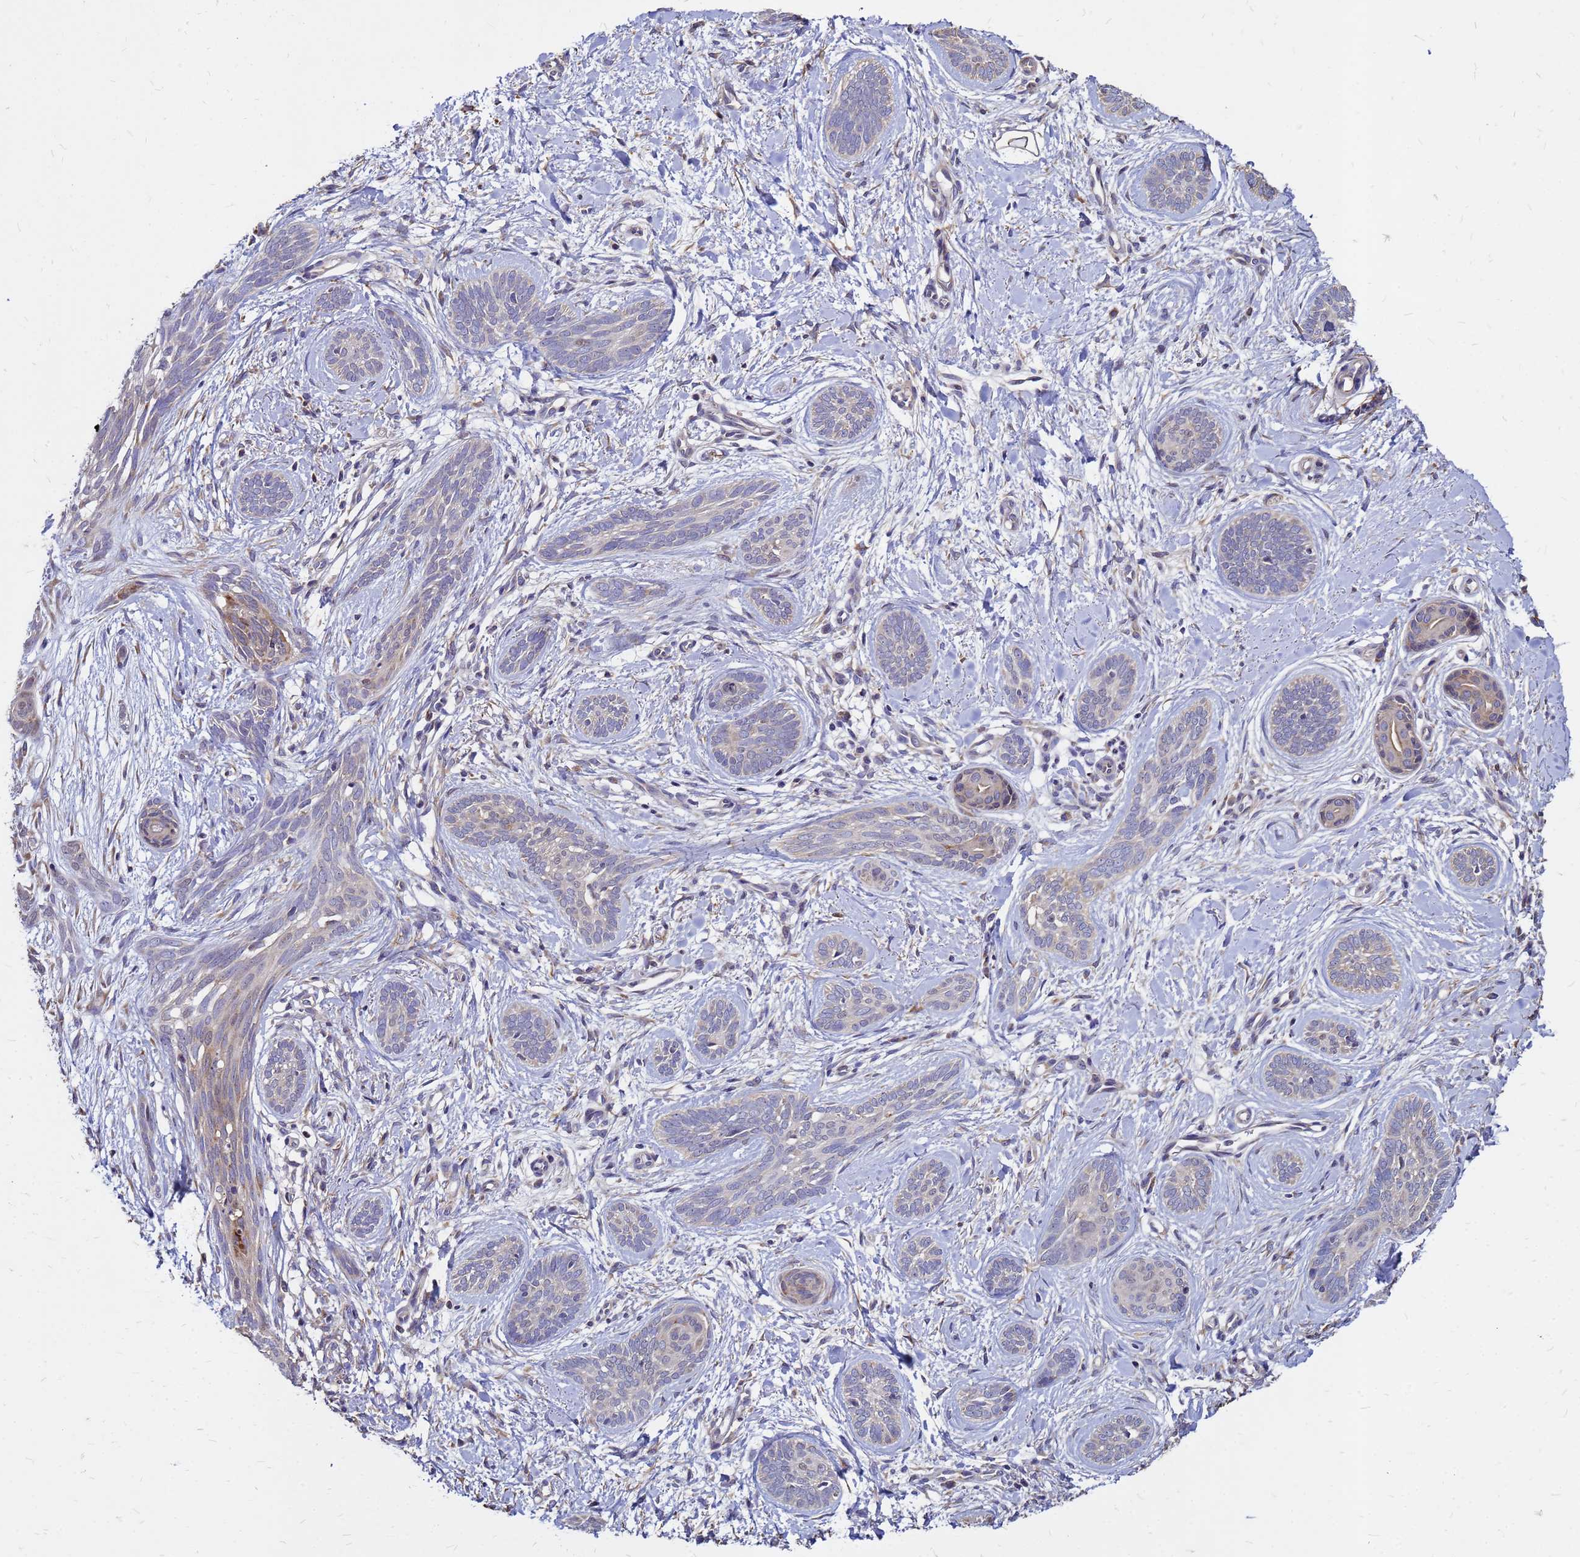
{"staining": {"intensity": "negative", "quantity": "none", "location": "none"}, "tissue": "skin cancer", "cell_type": "Tumor cells", "image_type": "cancer", "snomed": [{"axis": "morphology", "description": "Basal cell carcinoma"}, {"axis": "topography", "description": "Skin"}], "caption": "Tumor cells show no significant protein expression in skin cancer (basal cell carcinoma).", "gene": "MOB2", "patient": {"sex": "female", "age": 81}}